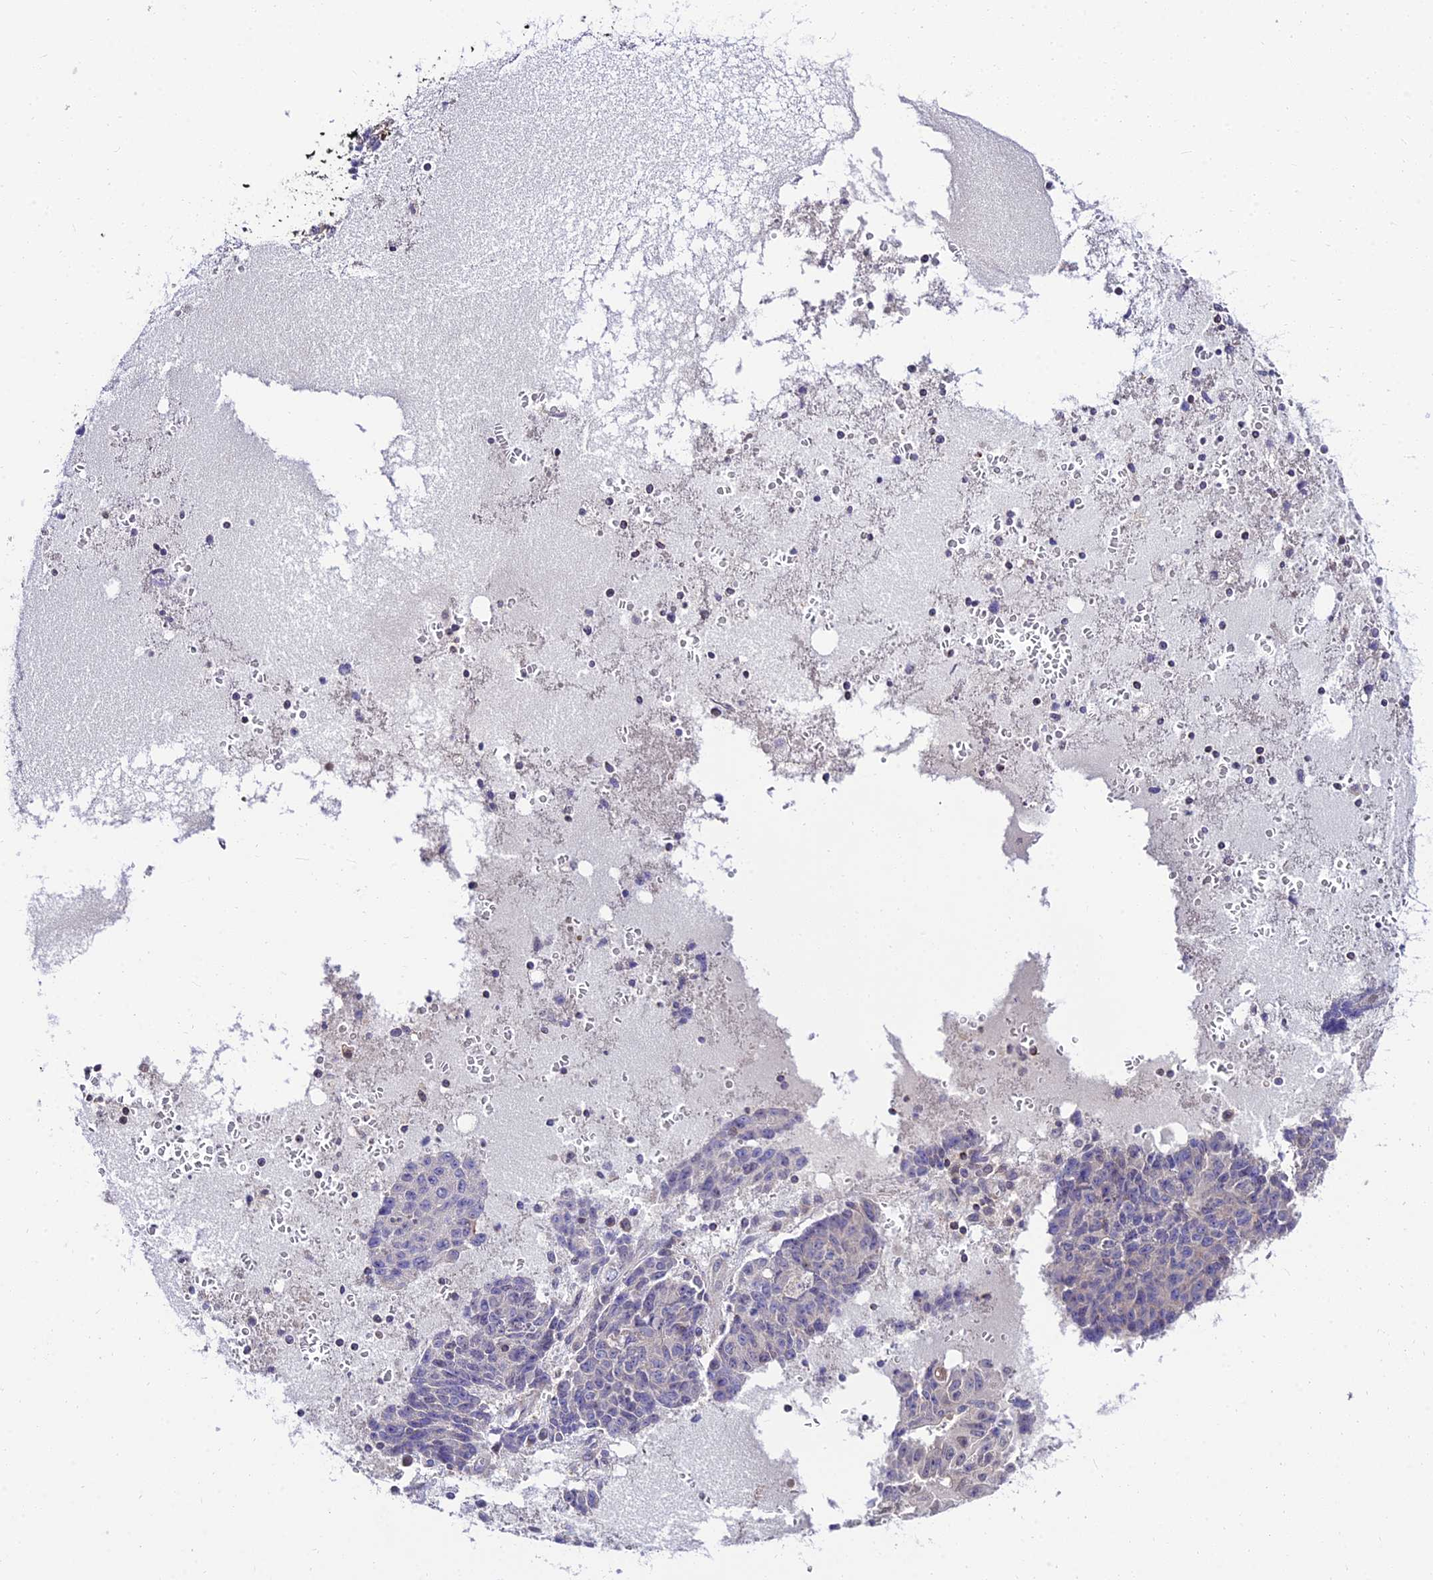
{"staining": {"intensity": "negative", "quantity": "none", "location": "none"}, "tissue": "ovarian cancer", "cell_type": "Tumor cells", "image_type": "cancer", "snomed": [{"axis": "morphology", "description": "Carcinoma, endometroid"}, {"axis": "topography", "description": "Ovary"}], "caption": "Micrograph shows no significant protein expression in tumor cells of ovarian cancer.", "gene": "C6orf132", "patient": {"sex": "female", "age": 42}}